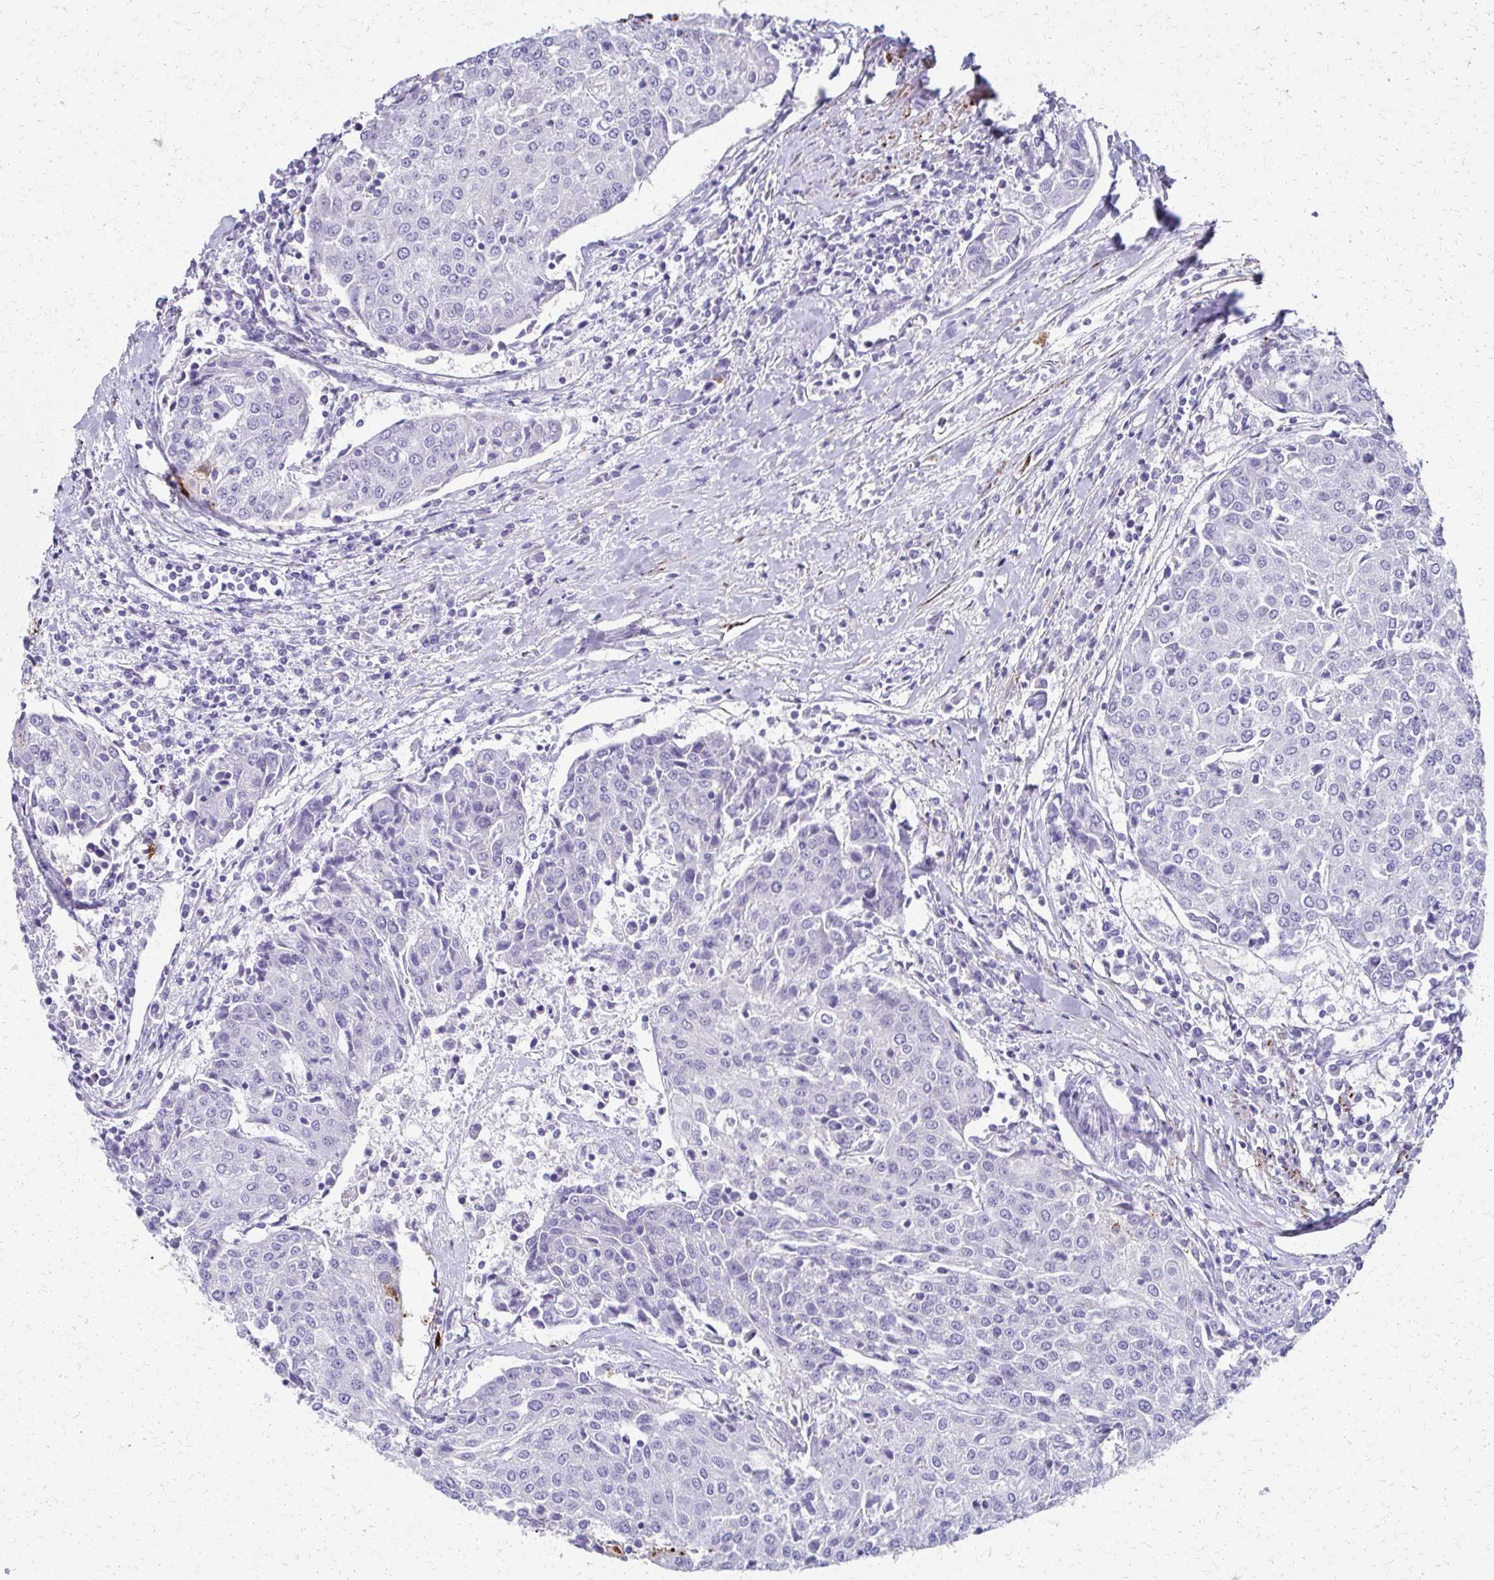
{"staining": {"intensity": "negative", "quantity": "none", "location": "none"}, "tissue": "urothelial cancer", "cell_type": "Tumor cells", "image_type": "cancer", "snomed": [{"axis": "morphology", "description": "Urothelial carcinoma, High grade"}, {"axis": "topography", "description": "Urinary bladder"}], "caption": "Human urothelial cancer stained for a protein using IHC reveals no expression in tumor cells.", "gene": "ZSCAN5B", "patient": {"sex": "female", "age": 85}}